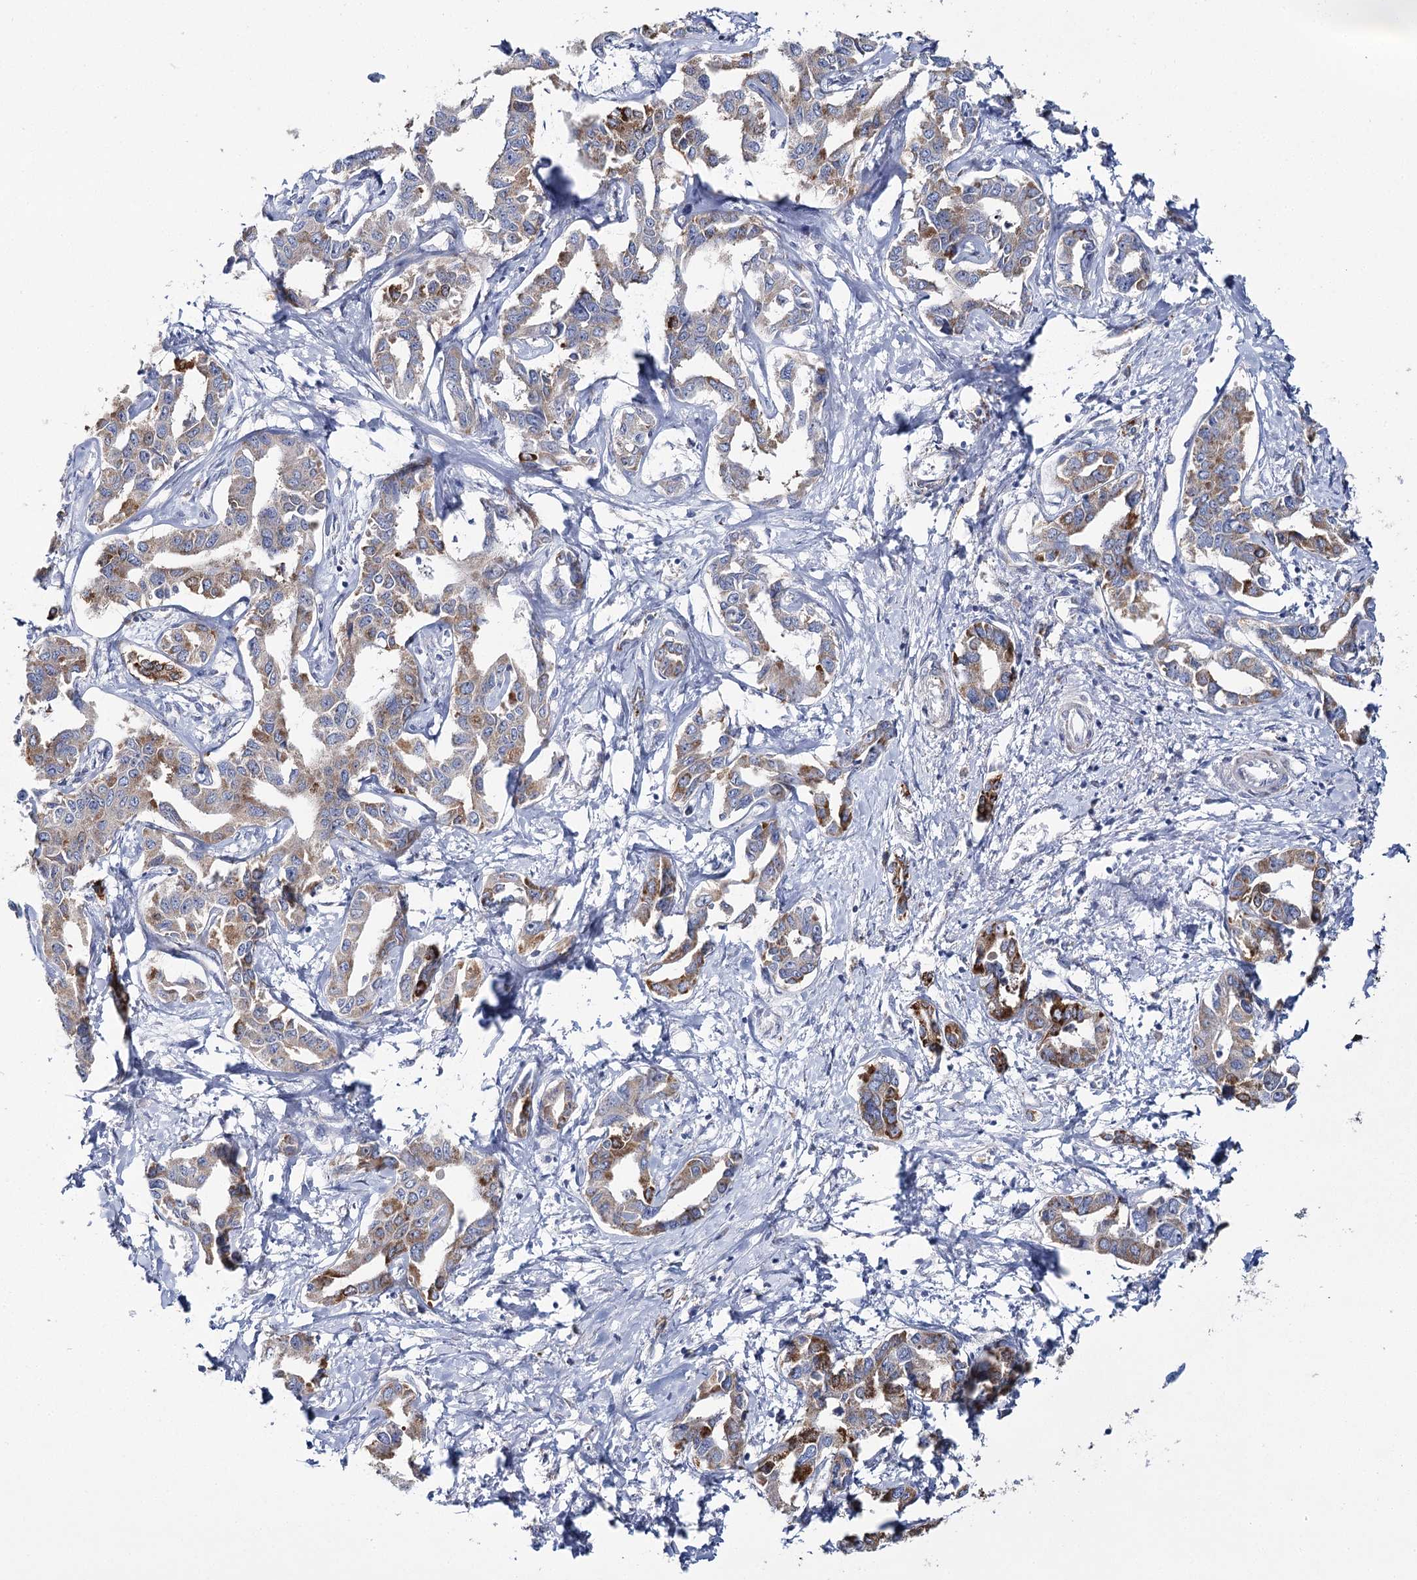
{"staining": {"intensity": "moderate", "quantity": "25%-75%", "location": "cytoplasmic/membranous"}, "tissue": "liver cancer", "cell_type": "Tumor cells", "image_type": "cancer", "snomed": [{"axis": "morphology", "description": "Cholangiocarcinoma"}, {"axis": "topography", "description": "Liver"}], "caption": "Tumor cells demonstrate medium levels of moderate cytoplasmic/membranous staining in approximately 25%-75% of cells in human liver cancer.", "gene": "THUMPD3", "patient": {"sex": "male", "age": 59}}